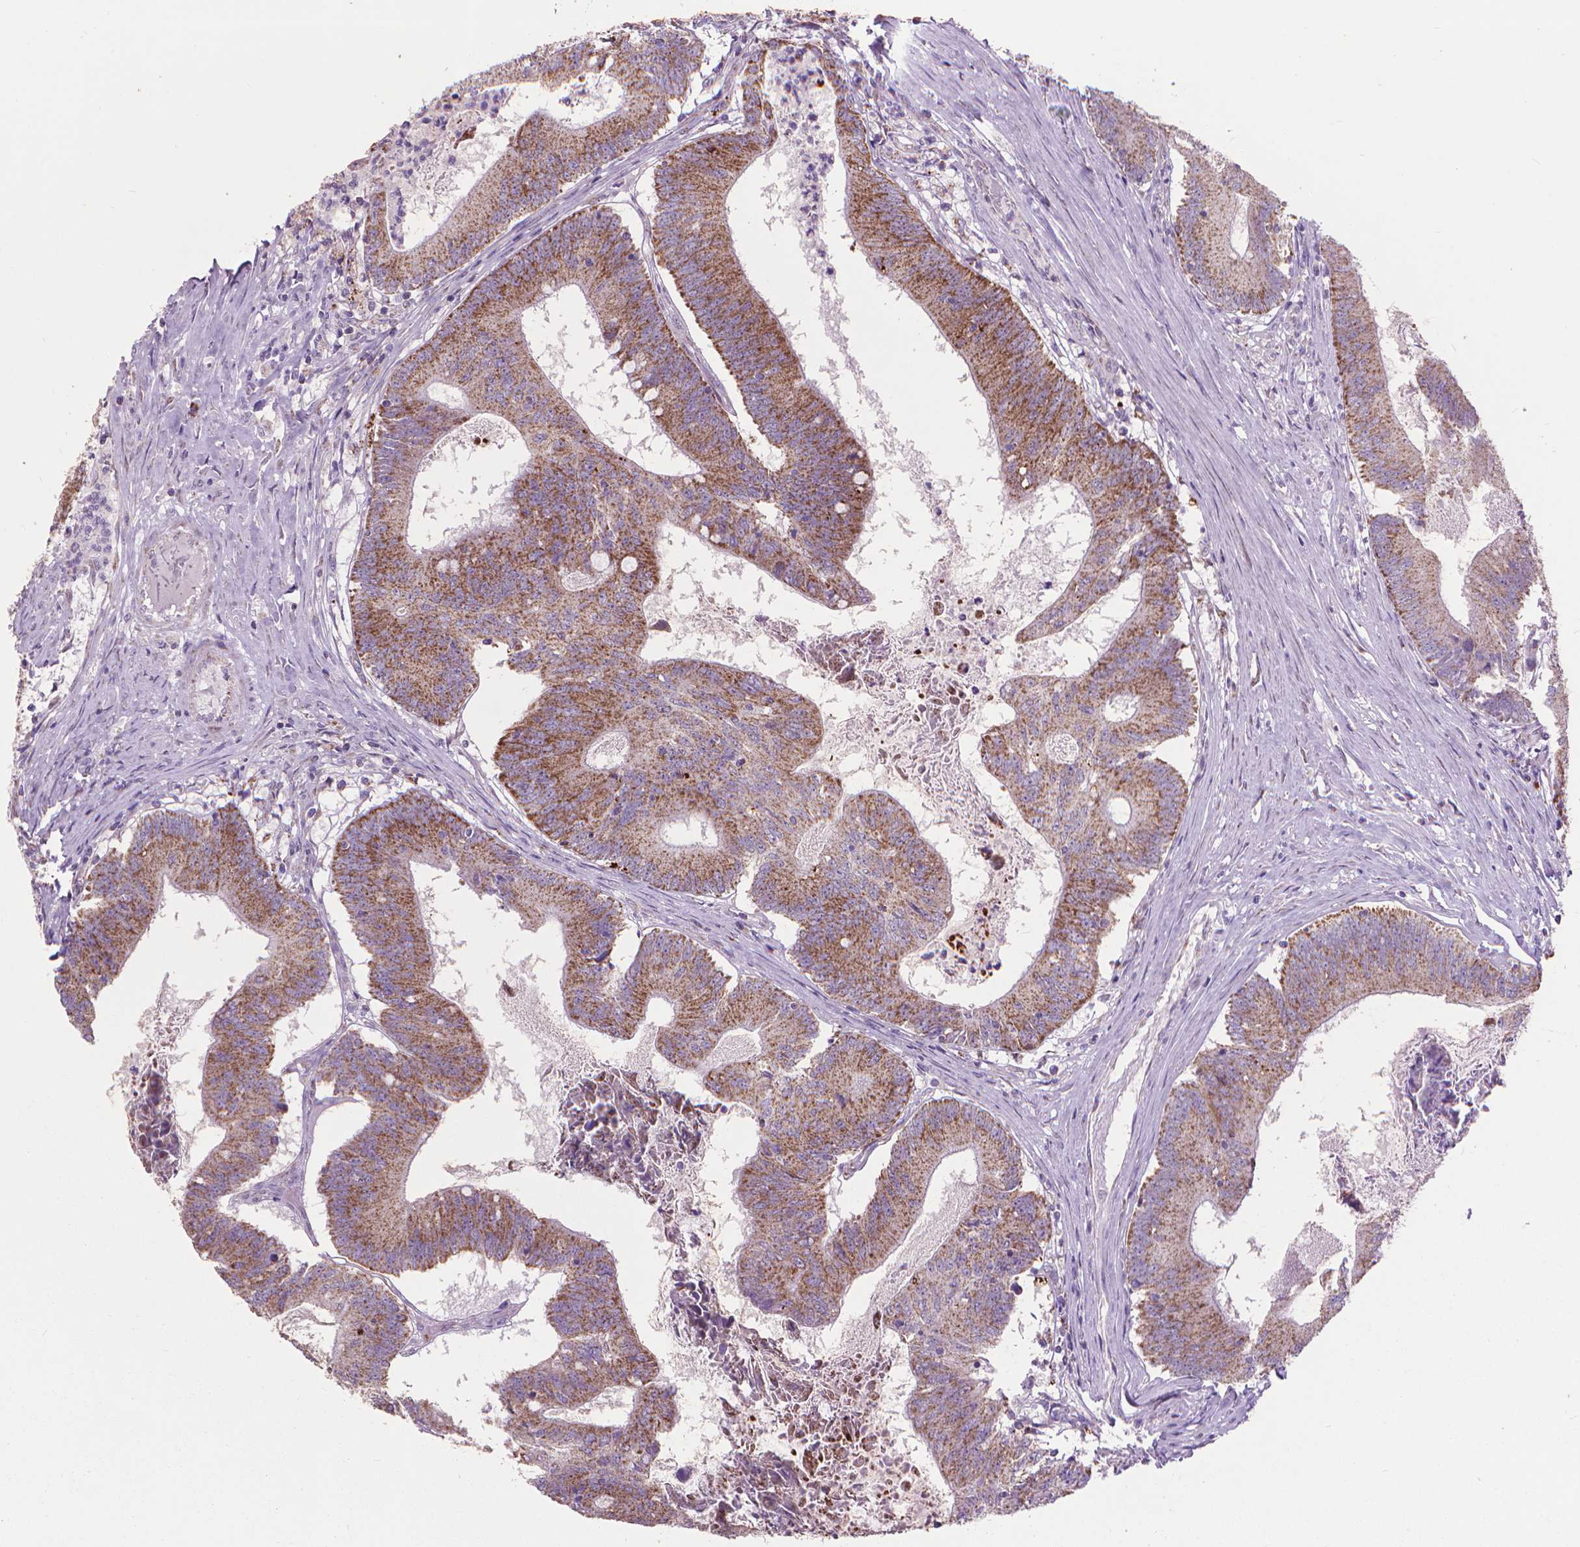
{"staining": {"intensity": "strong", "quantity": ">75%", "location": "cytoplasmic/membranous"}, "tissue": "colorectal cancer", "cell_type": "Tumor cells", "image_type": "cancer", "snomed": [{"axis": "morphology", "description": "Adenocarcinoma, NOS"}, {"axis": "topography", "description": "Colon"}], "caption": "Protein staining demonstrates strong cytoplasmic/membranous staining in about >75% of tumor cells in colorectal cancer (adenocarcinoma). The staining was performed using DAB (3,3'-diaminobenzidine), with brown indicating positive protein expression. Nuclei are stained blue with hematoxylin.", "gene": "VDAC1", "patient": {"sex": "female", "age": 70}}